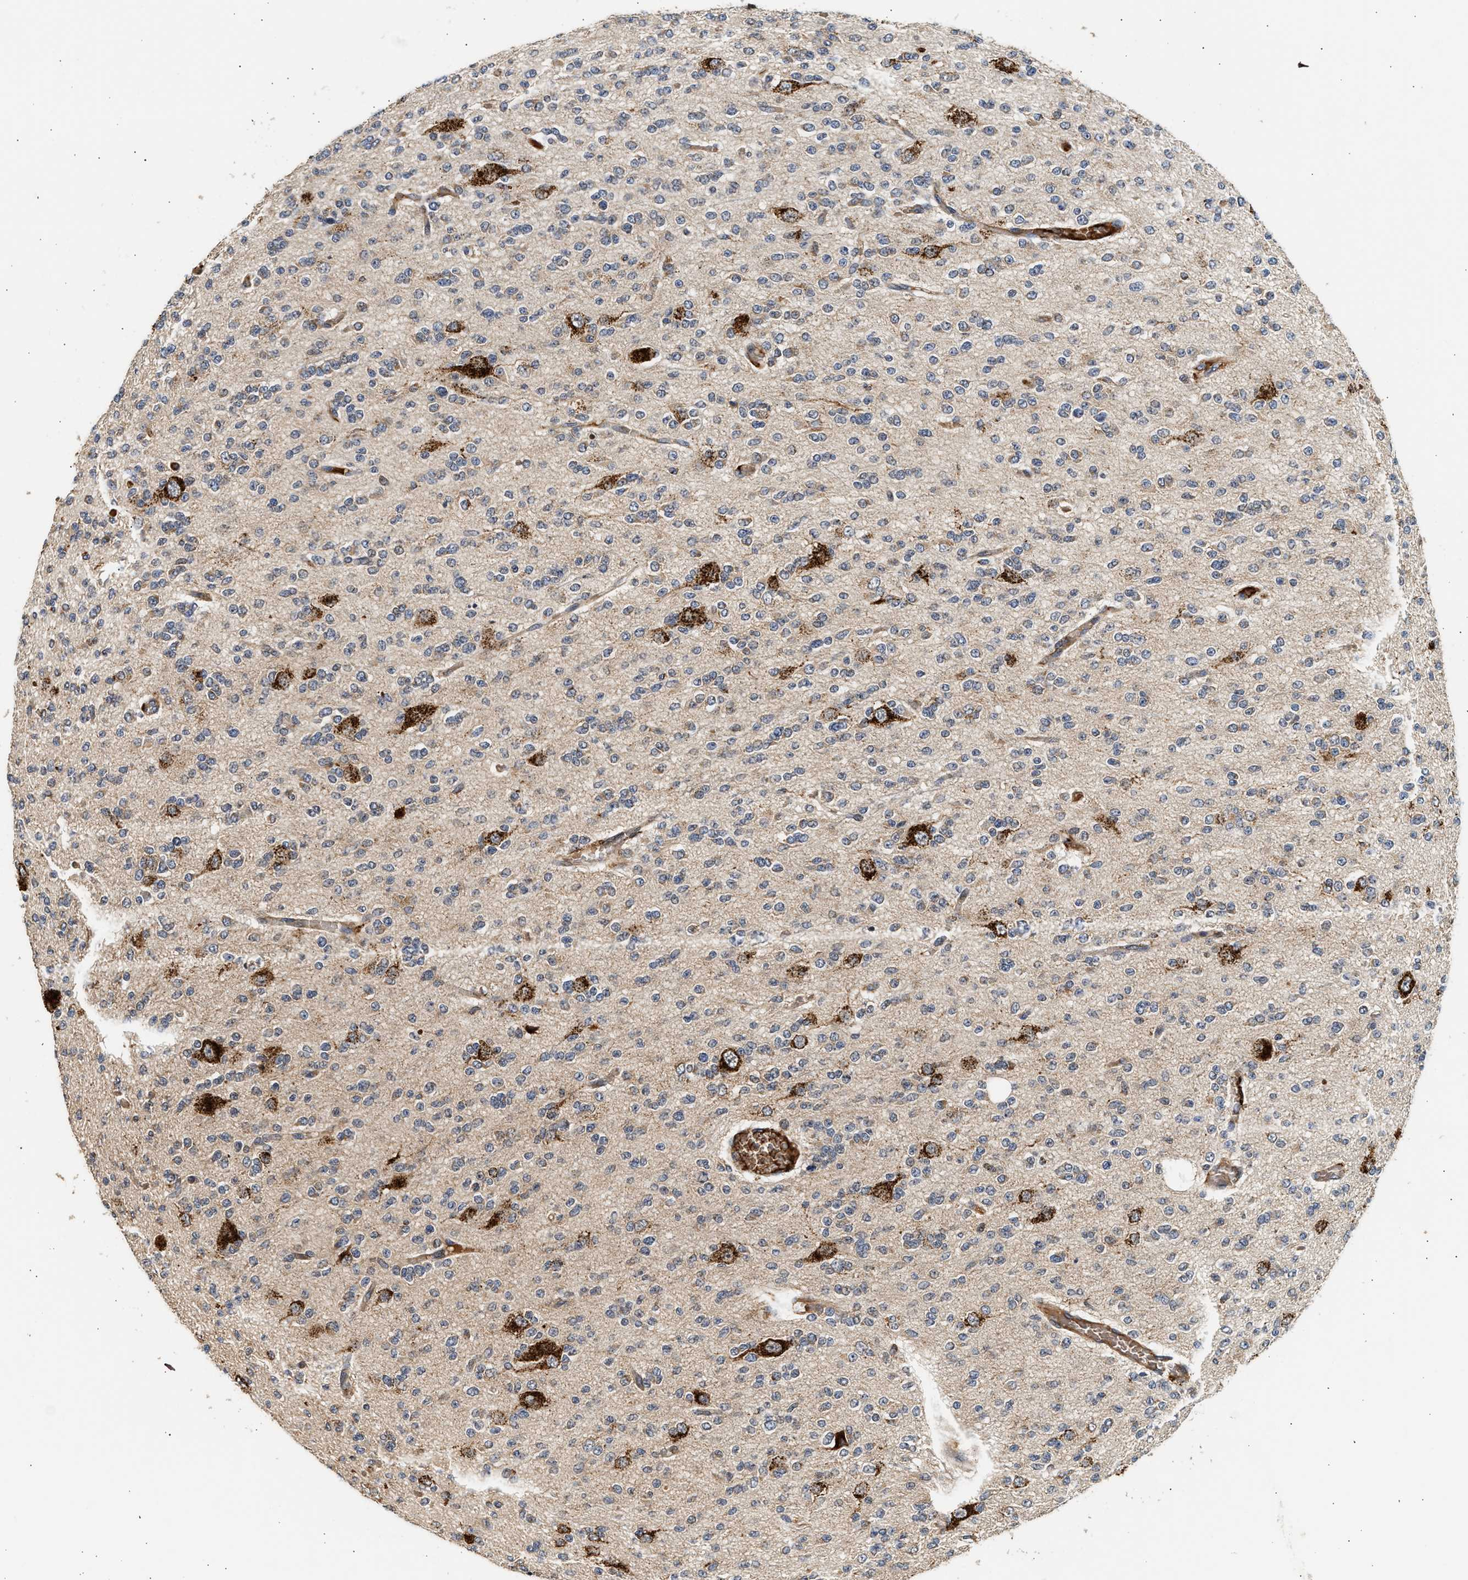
{"staining": {"intensity": "negative", "quantity": "none", "location": "none"}, "tissue": "glioma", "cell_type": "Tumor cells", "image_type": "cancer", "snomed": [{"axis": "morphology", "description": "Glioma, malignant, Low grade"}, {"axis": "topography", "description": "Brain"}], "caption": "Immunohistochemistry histopathology image of human glioma stained for a protein (brown), which reveals no positivity in tumor cells.", "gene": "PLD3", "patient": {"sex": "male", "age": 38}}